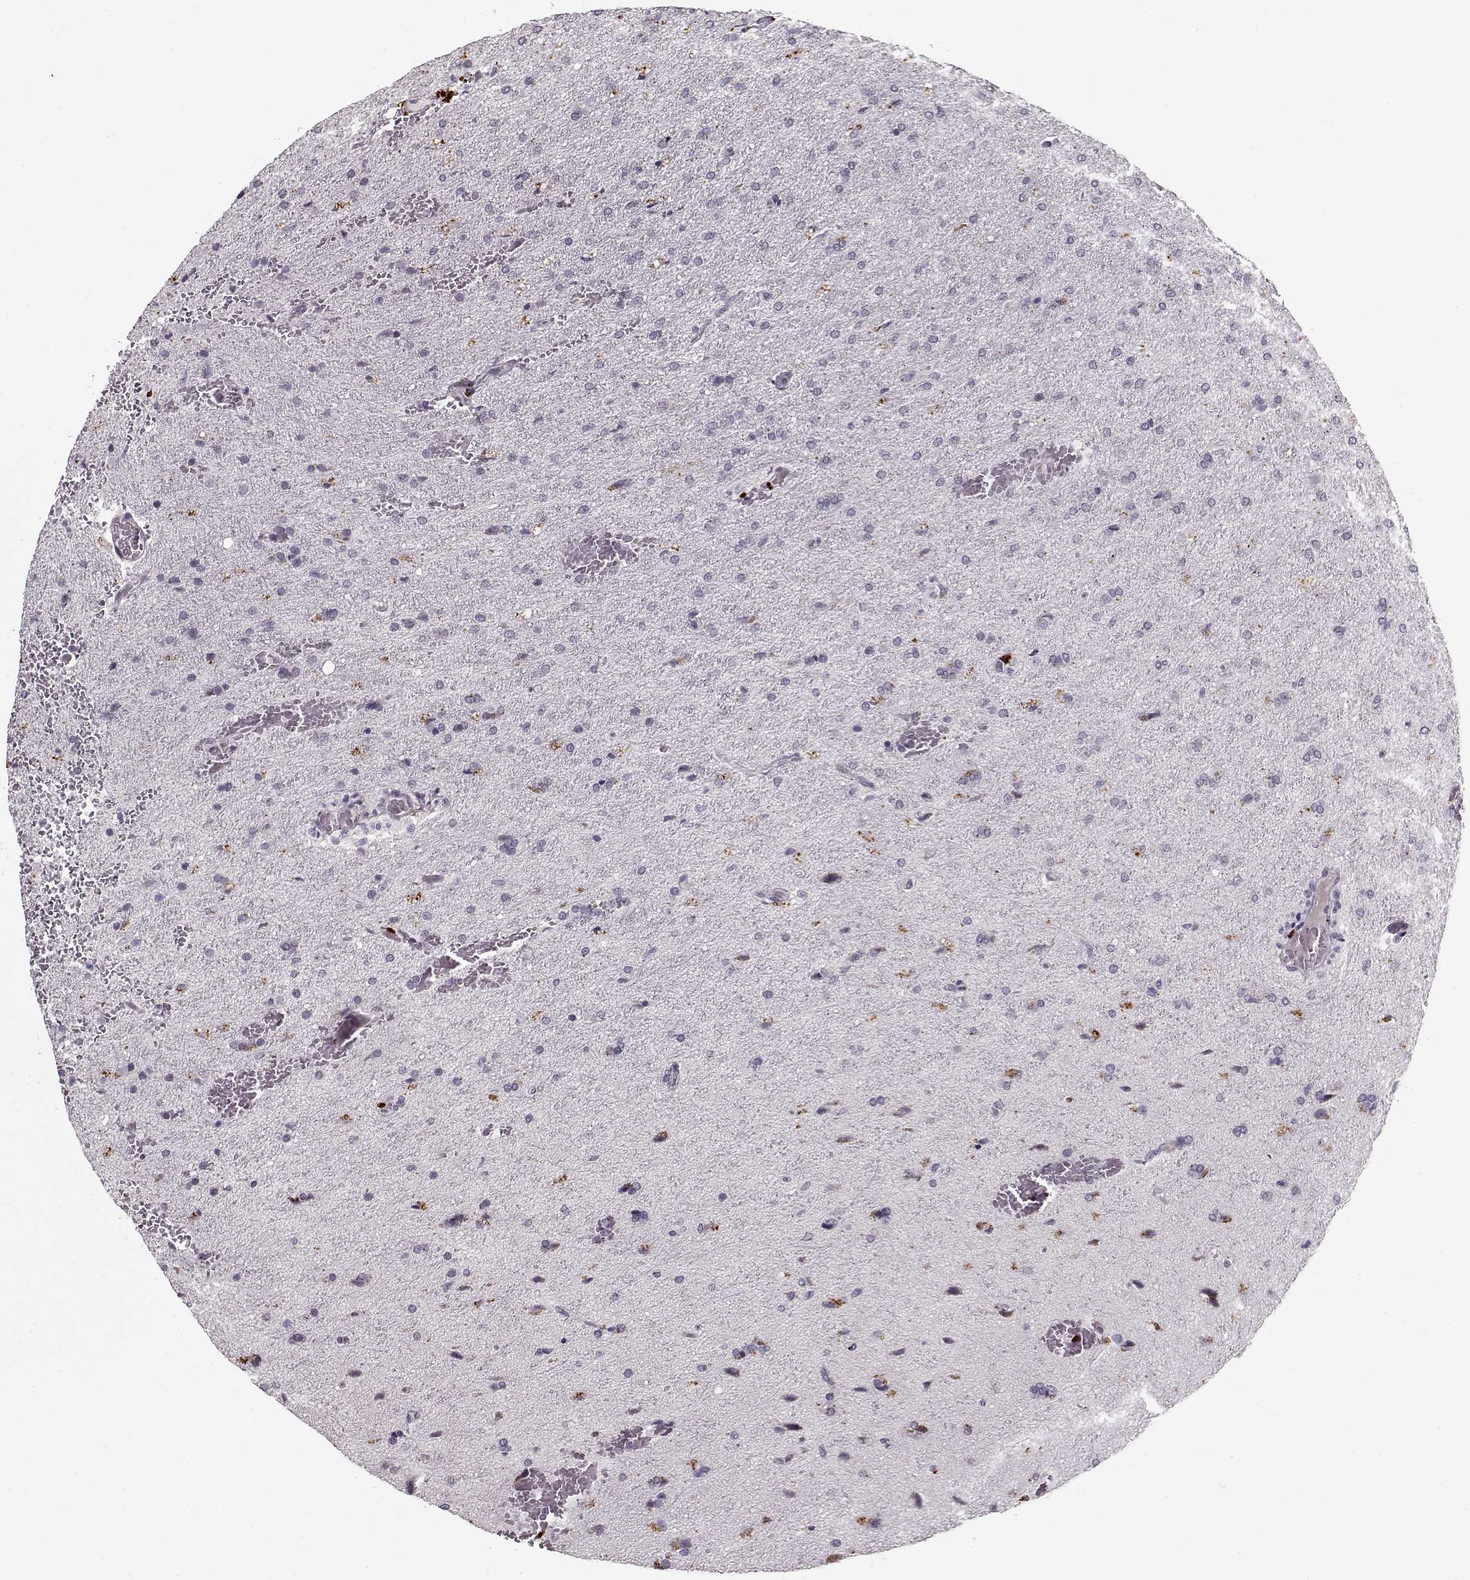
{"staining": {"intensity": "negative", "quantity": "none", "location": "none"}, "tissue": "glioma", "cell_type": "Tumor cells", "image_type": "cancer", "snomed": [{"axis": "morphology", "description": "Glioma, malignant, High grade"}, {"axis": "topography", "description": "Brain"}], "caption": "High magnification brightfield microscopy of glioma stained with DAB (brown) and counterstained with hematoxylin (blue): tumor cells show no significant staining. The staining was performed using DAB (3,3'-diaminobenzidine) to visualize the protein expression in brown, while the nuclei were stained in blue with hematoxylin (Magnification: 20x).", "gene": "LUM", "patient": {"sex": "male", "age": 68}}